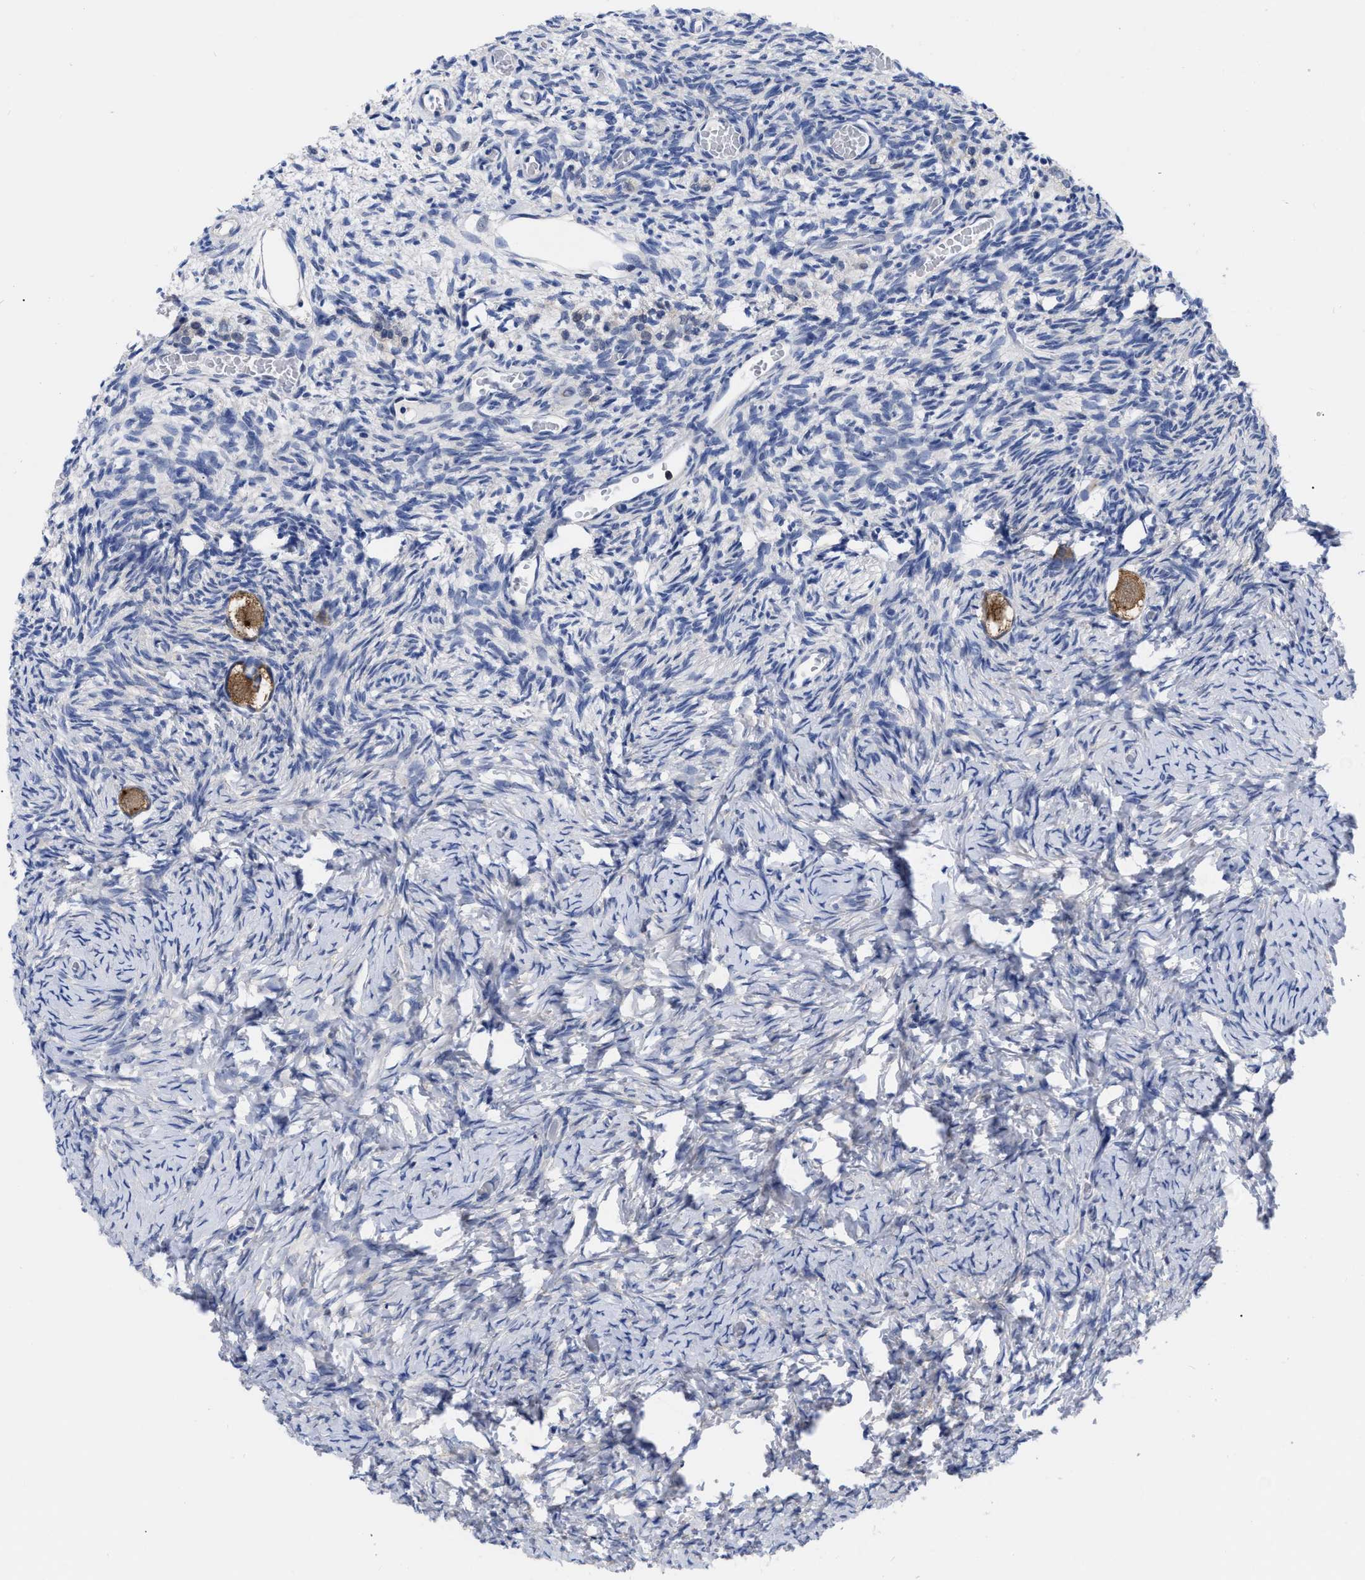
{"staining": {"intensity": "moderate", "quantity": ">75%", "location": "cytoplasmic/membranous"}, "tissue": "ovary", "cell_type": "Follicle cells", "image_type": "normal", "snomed": [{"axis": "morphology", "description": "Normal tissue, NOS"}, {"axis": "topography", "description": "Ovary"}], "caption": "High-magnification brightfield microscopy of normal ovary stained with DAB (3,3'-diaminobenzidine) (brown) and counterstained with hematoxylin (blue). follicle cells exhibit moderate cytoplasmic/membranous staining is identified in approximately>75% of cells.", "gene": "RBKS", "patient": {"sex": "female", "age": 27}}